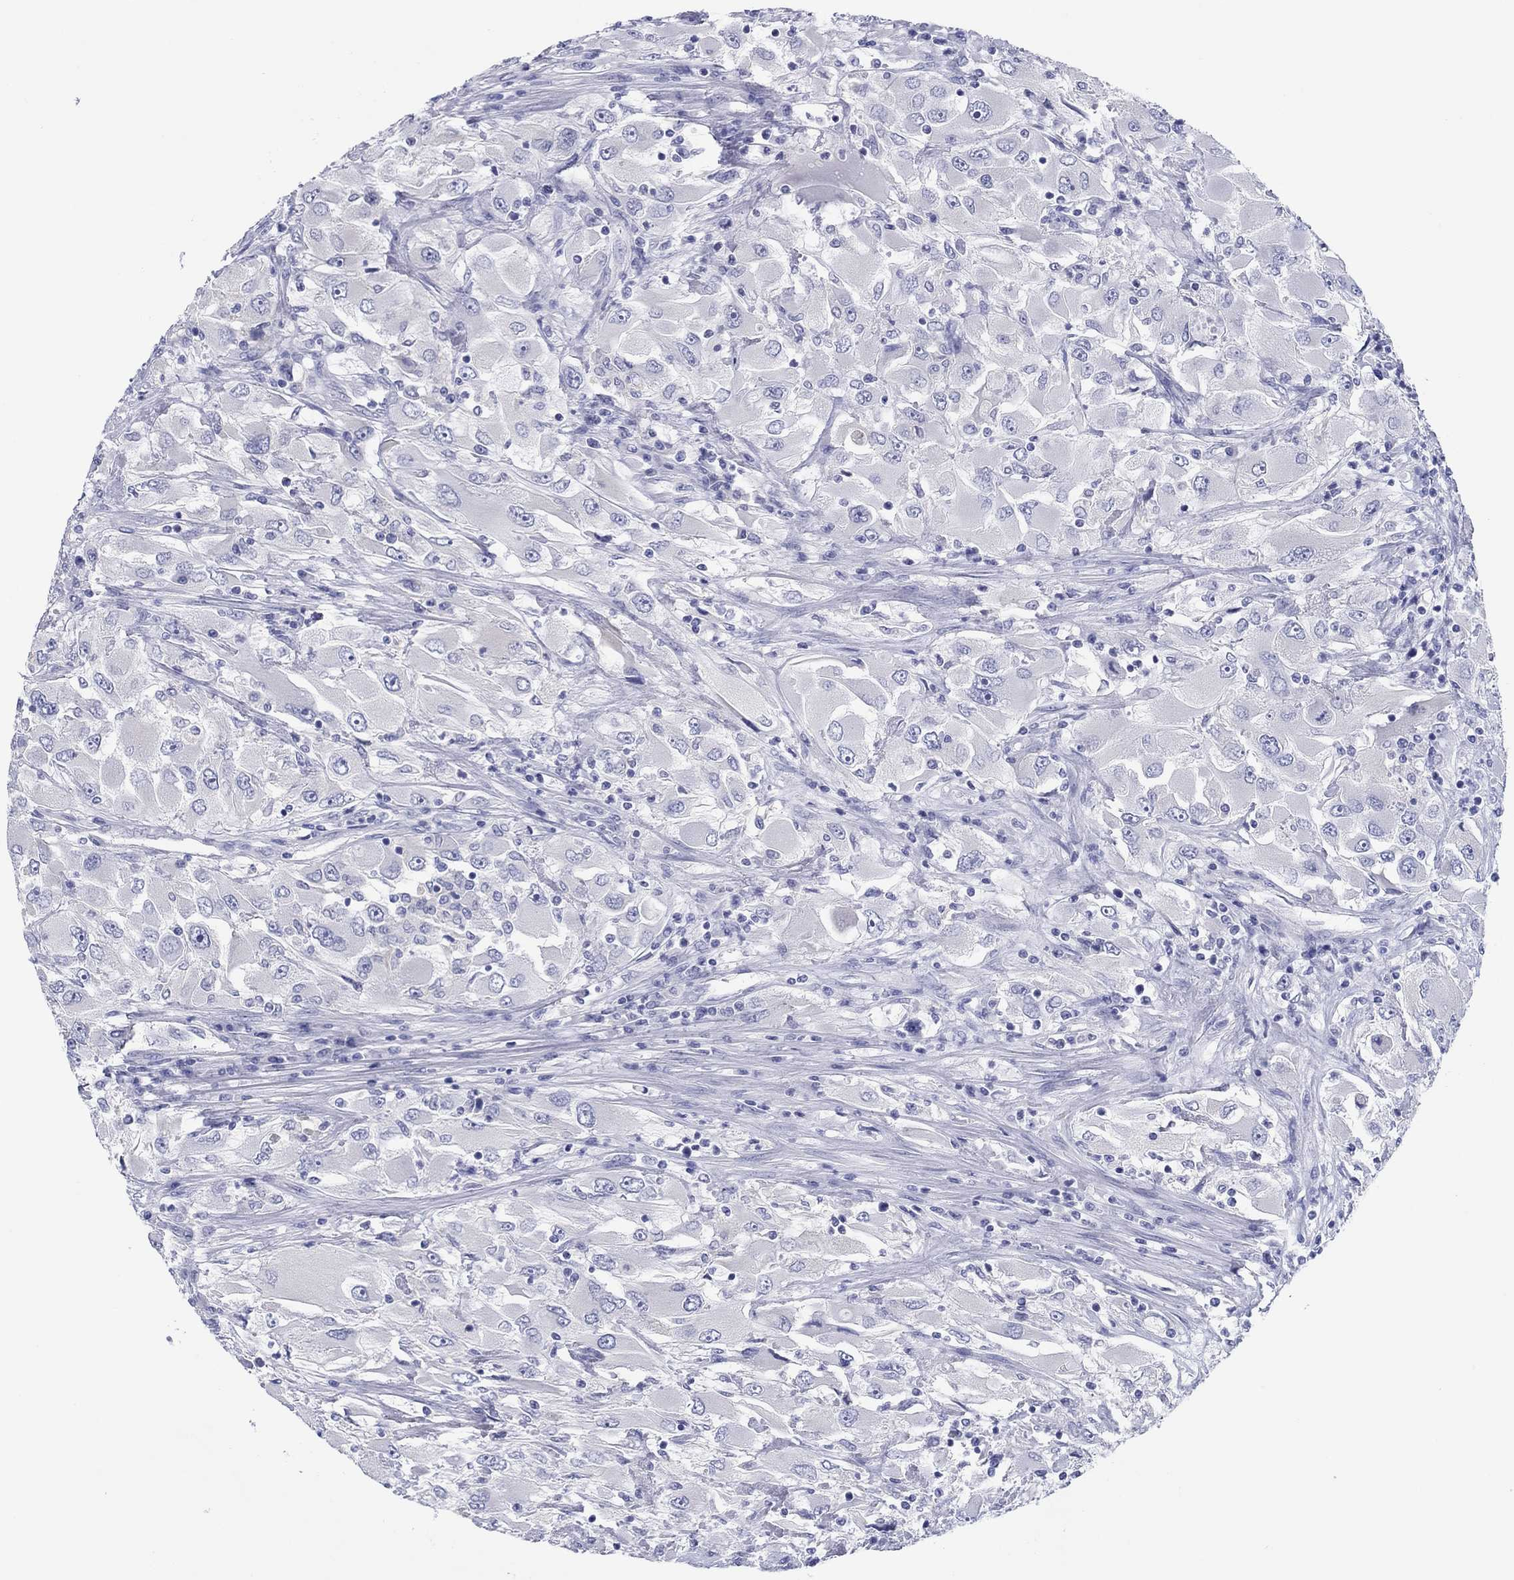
{"staining": {"intensity": "negative", "quantity": "none", "location": "none"}, "tissue": "renal cancer", "cell_type": "Tumor cells", "image_type": "cancer", "snomed": [{"axis": "morphology", "description": "Adenocarcinoma, NOS"}, {"axis": "topography", "description": "Kidney"}], "caption": "This is an immunohistochemistry histopathology image of human renal cancer (adenocarcinoma). There is no positivity in tumor cells.", "gene": "ERICH3", "patient": {"sex": "female", "age": 52}}